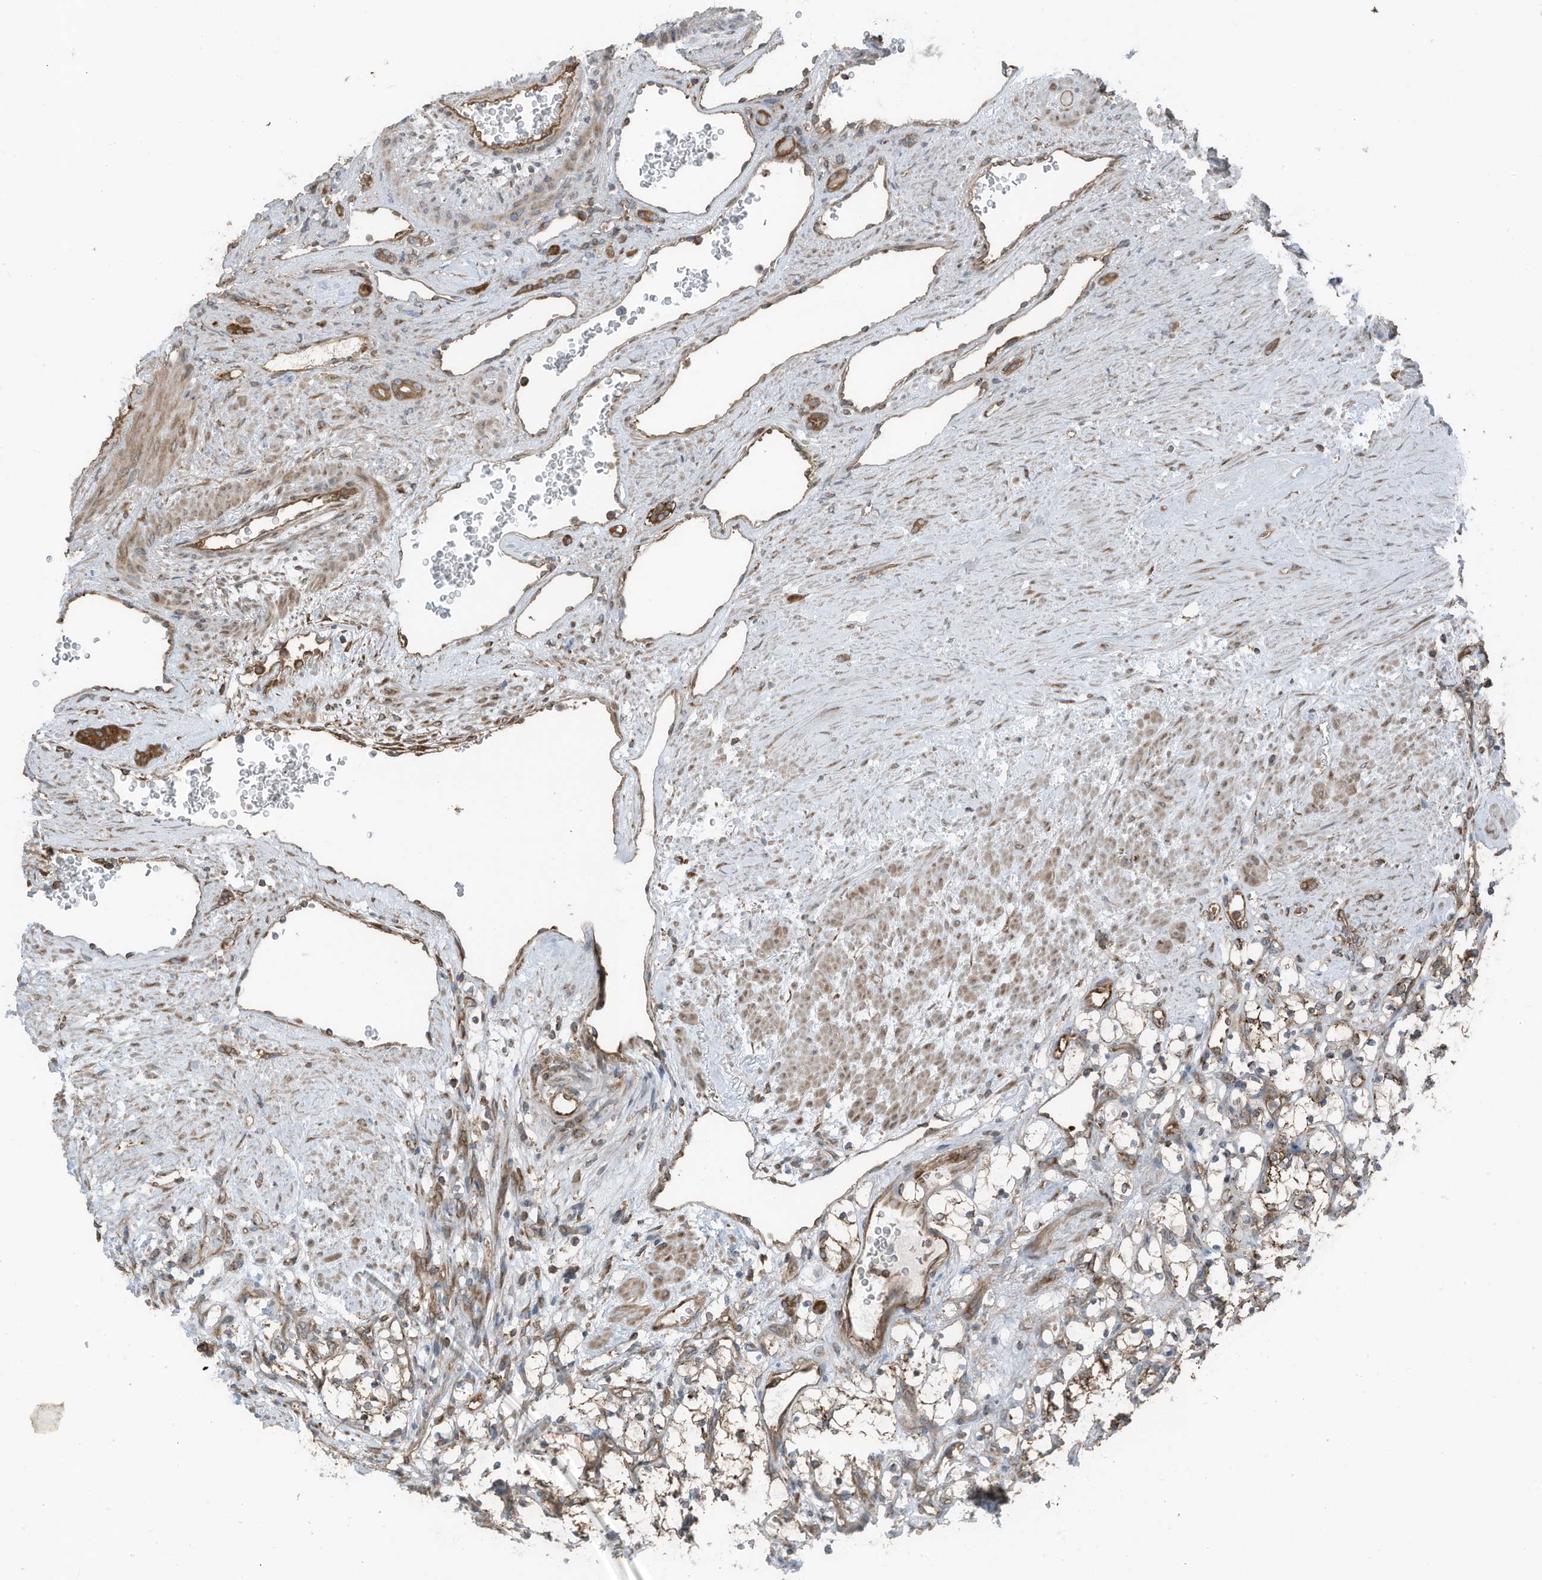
{"staining": {"intensity": "moderate", "quantity": "25%-75%", "location": "cytoplasmic/membranous"}, "tissue": "renal cancer", "cell_type": "Tumor cells", "image_type": "cancer", "snomed": [{"axis": "morphology", "description": "Adenocarcinoma, NOS"}, {"axis": "topography", "description": "Kidney"}], "caption": "This micrograph demonstrates IHC staining of adenocarcinoma (renal), with medium moderate cytoplasmic/membranous expression in about 25%-75% of tumor cells.", "gene": "TXNDC9", "patient": {"sex": "female", "age": 69}}